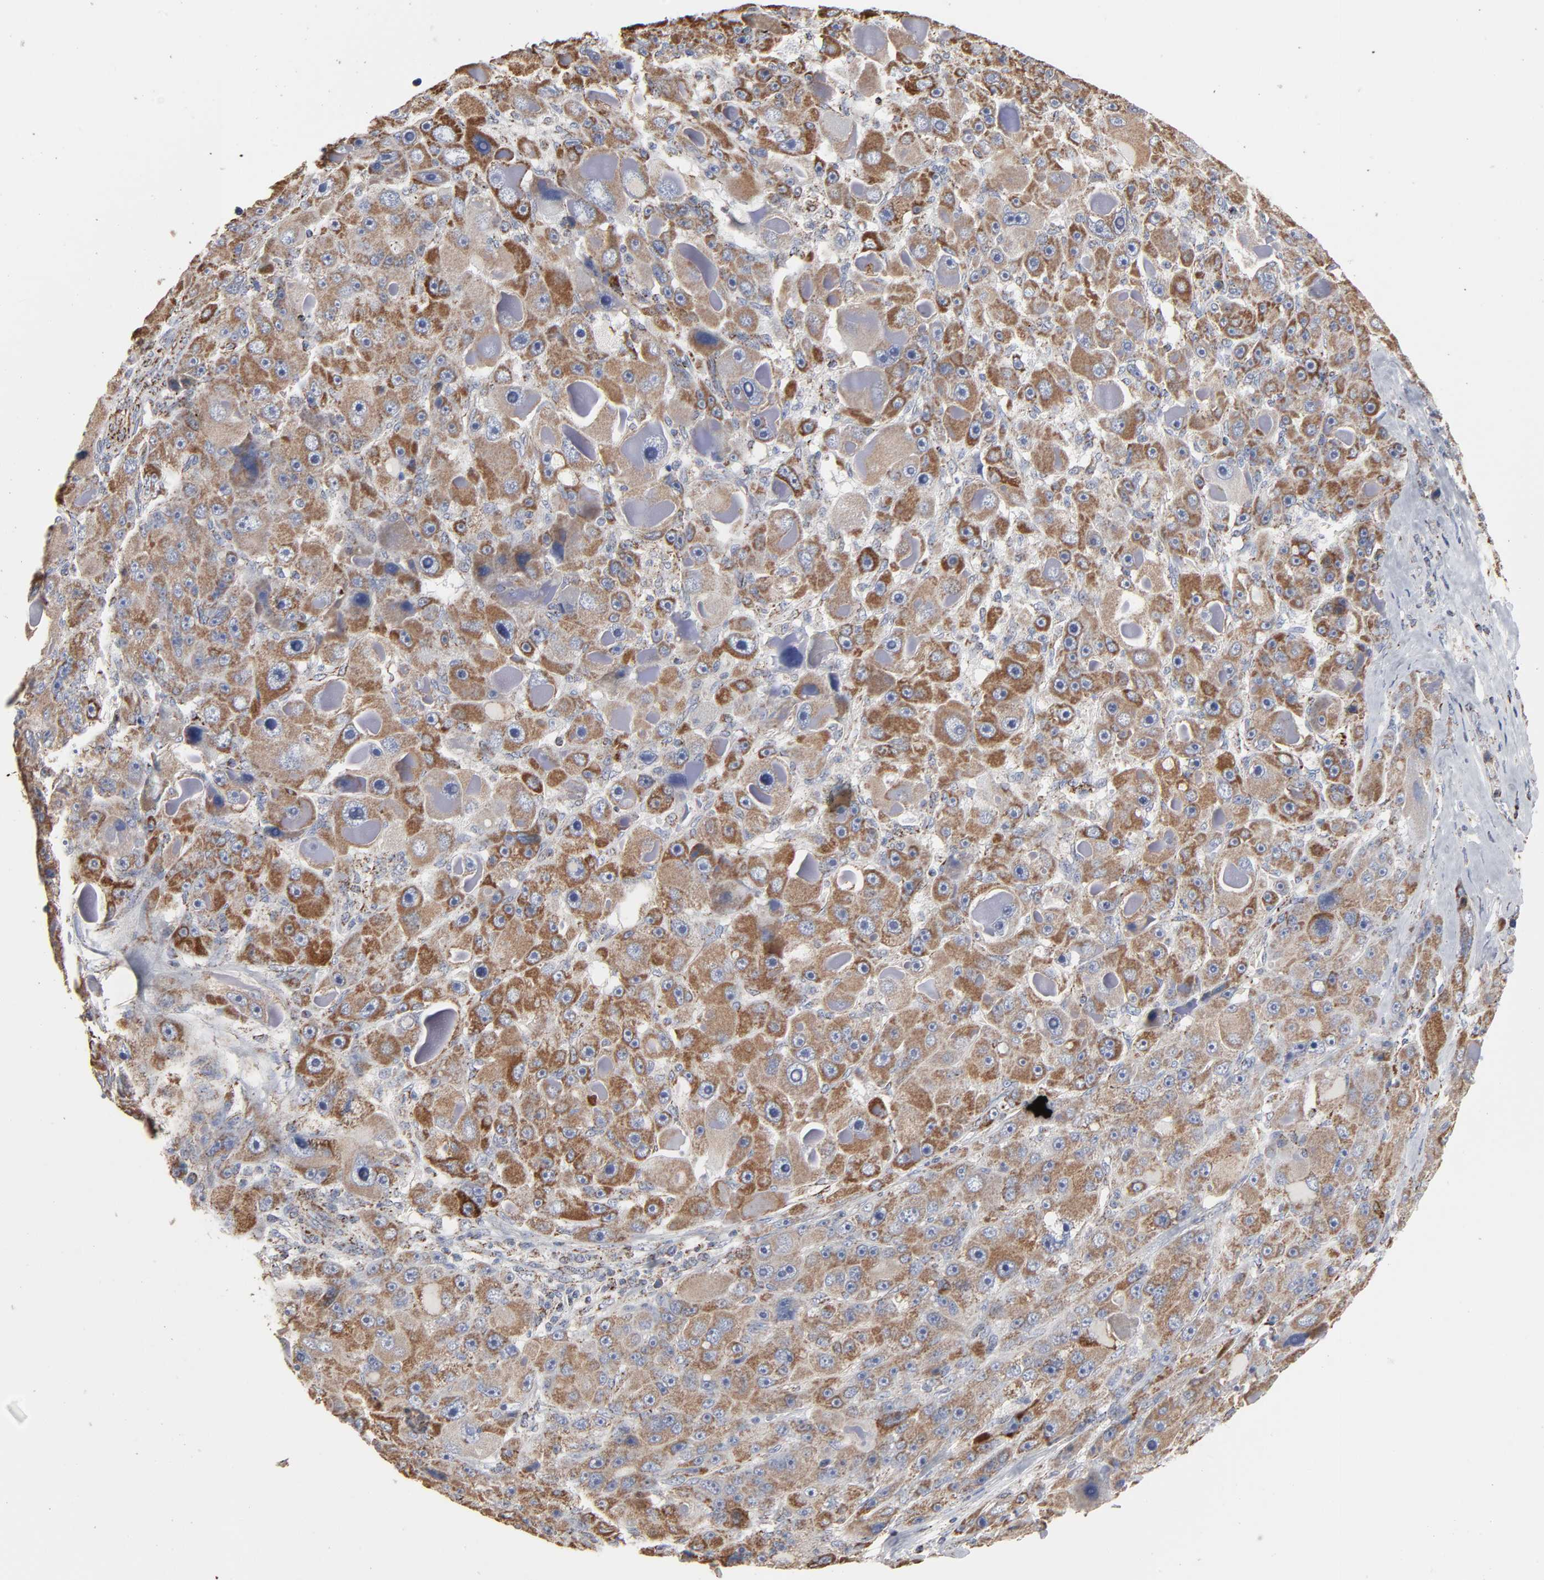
{"staining": {"intensity": "strong", "quantity": ">75%", "location": "cytoplasmic/membranous"}, "tissue": "liver cancer", "cell_type": "Tumor cells", "image_type": "cancer", "snomed": [{"axis": "morphology", "description": "Carcinoma, Hepatocellular, NOS"}, {"axis": "topography", "description": "Liver"}], "caption": "Immunohistochemical staining of human hepatocellular carcinoma (liver) shows high levels of strong cytoplasmic/membranous positivity in about >75% of tumor cells.", "gene": "UQCRC1", "patient": {"sex": "male", "age": 76}}